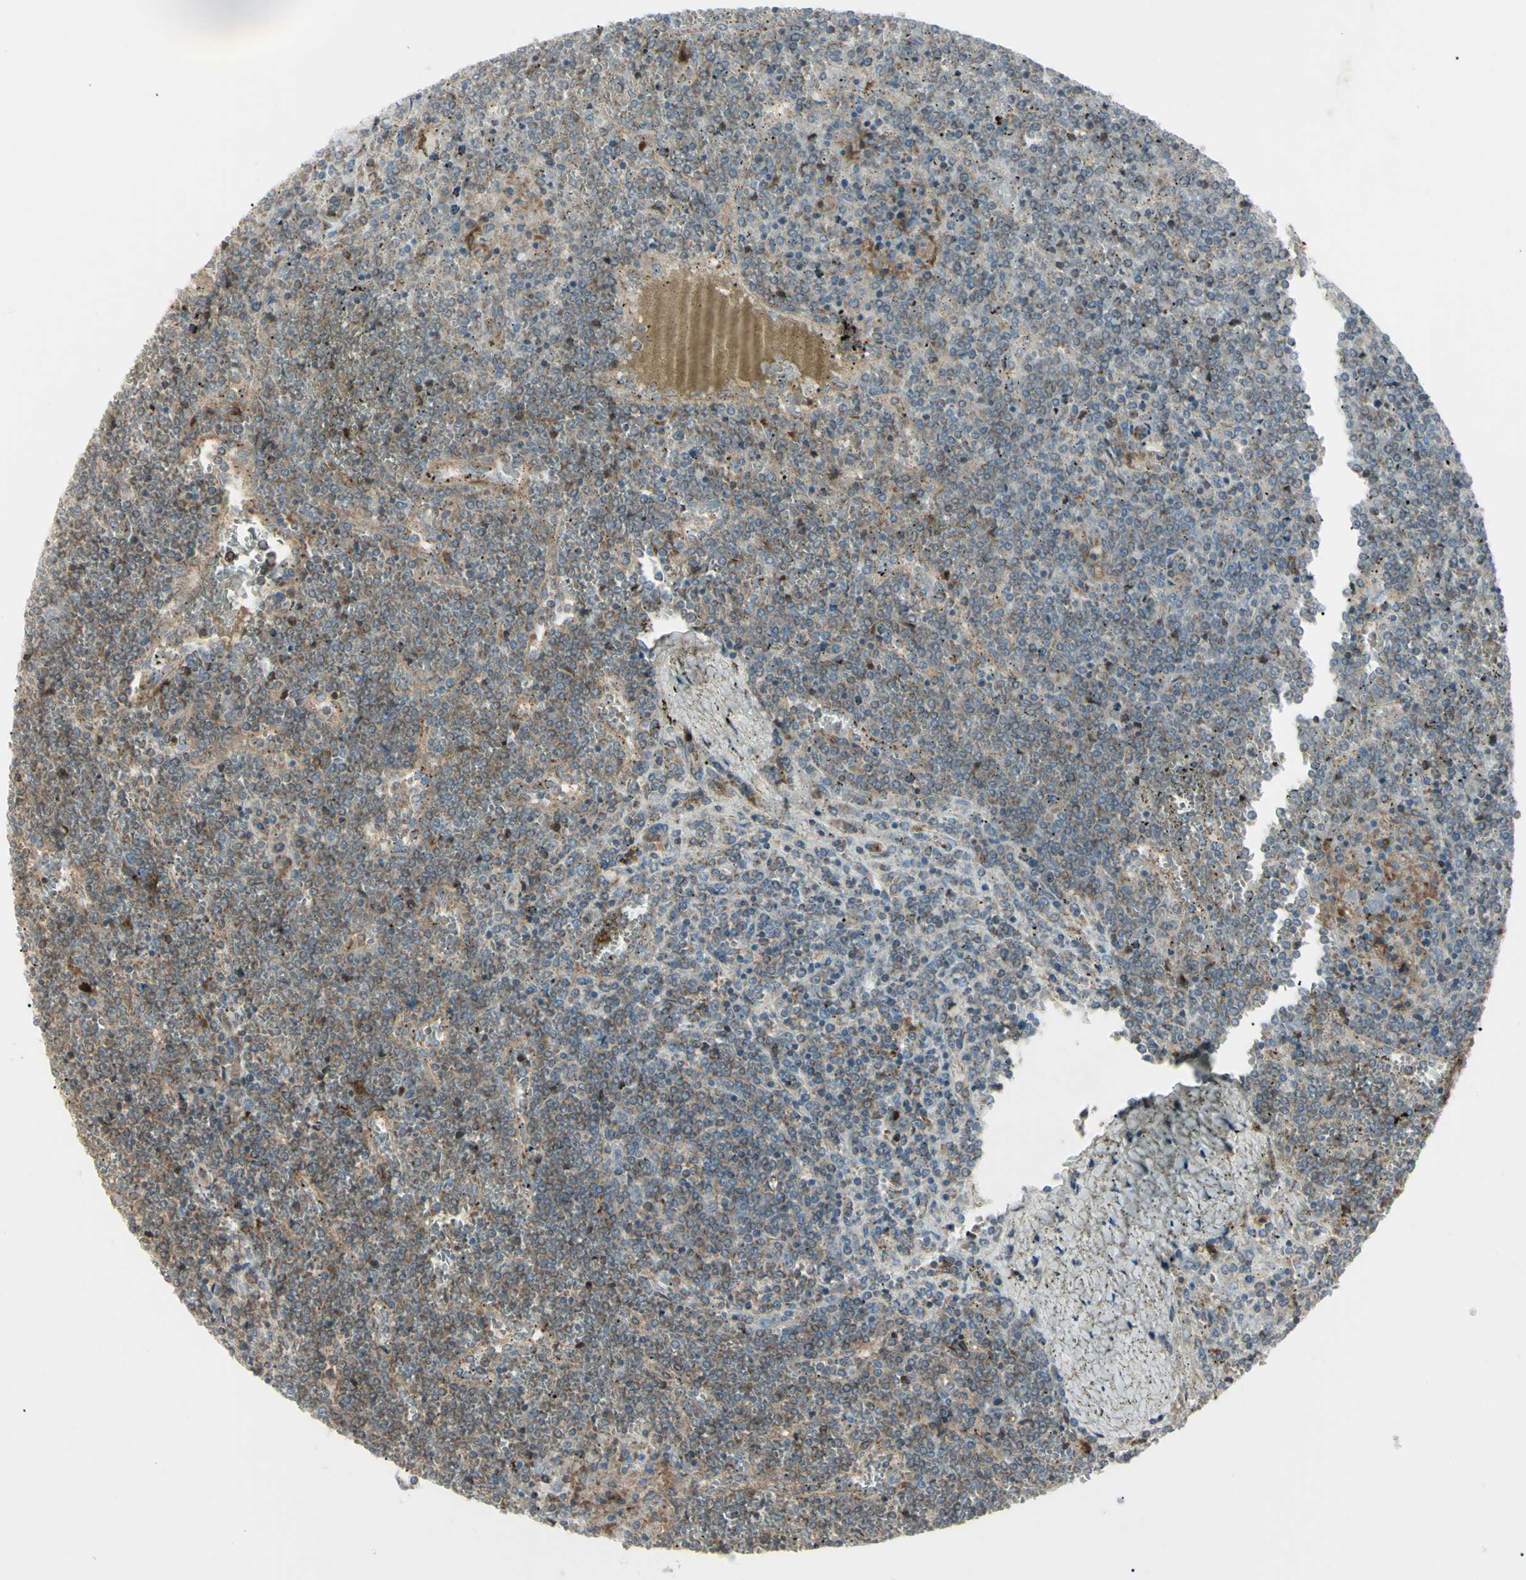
{"staining": {"intensity": "weak", "quantity": "25%-75%", "location": "cytoplasmic/membranous"}, "tissue": "lymphoma", "cell_type": "Tumor cells", "image_type": "cancer", "snomed": [{"axis": "morphology", "description": "Malignant lymphoma, non-Hodgkin's type, Low grade"}, {"axis": "topography", "description": "Spleen"}], "caption": "Human lymphoma stained with a protein marker exhibits weak staining in tumor cells.", "gene": "CYB5R1", "patient": {"sex": "female", "age": 19}}